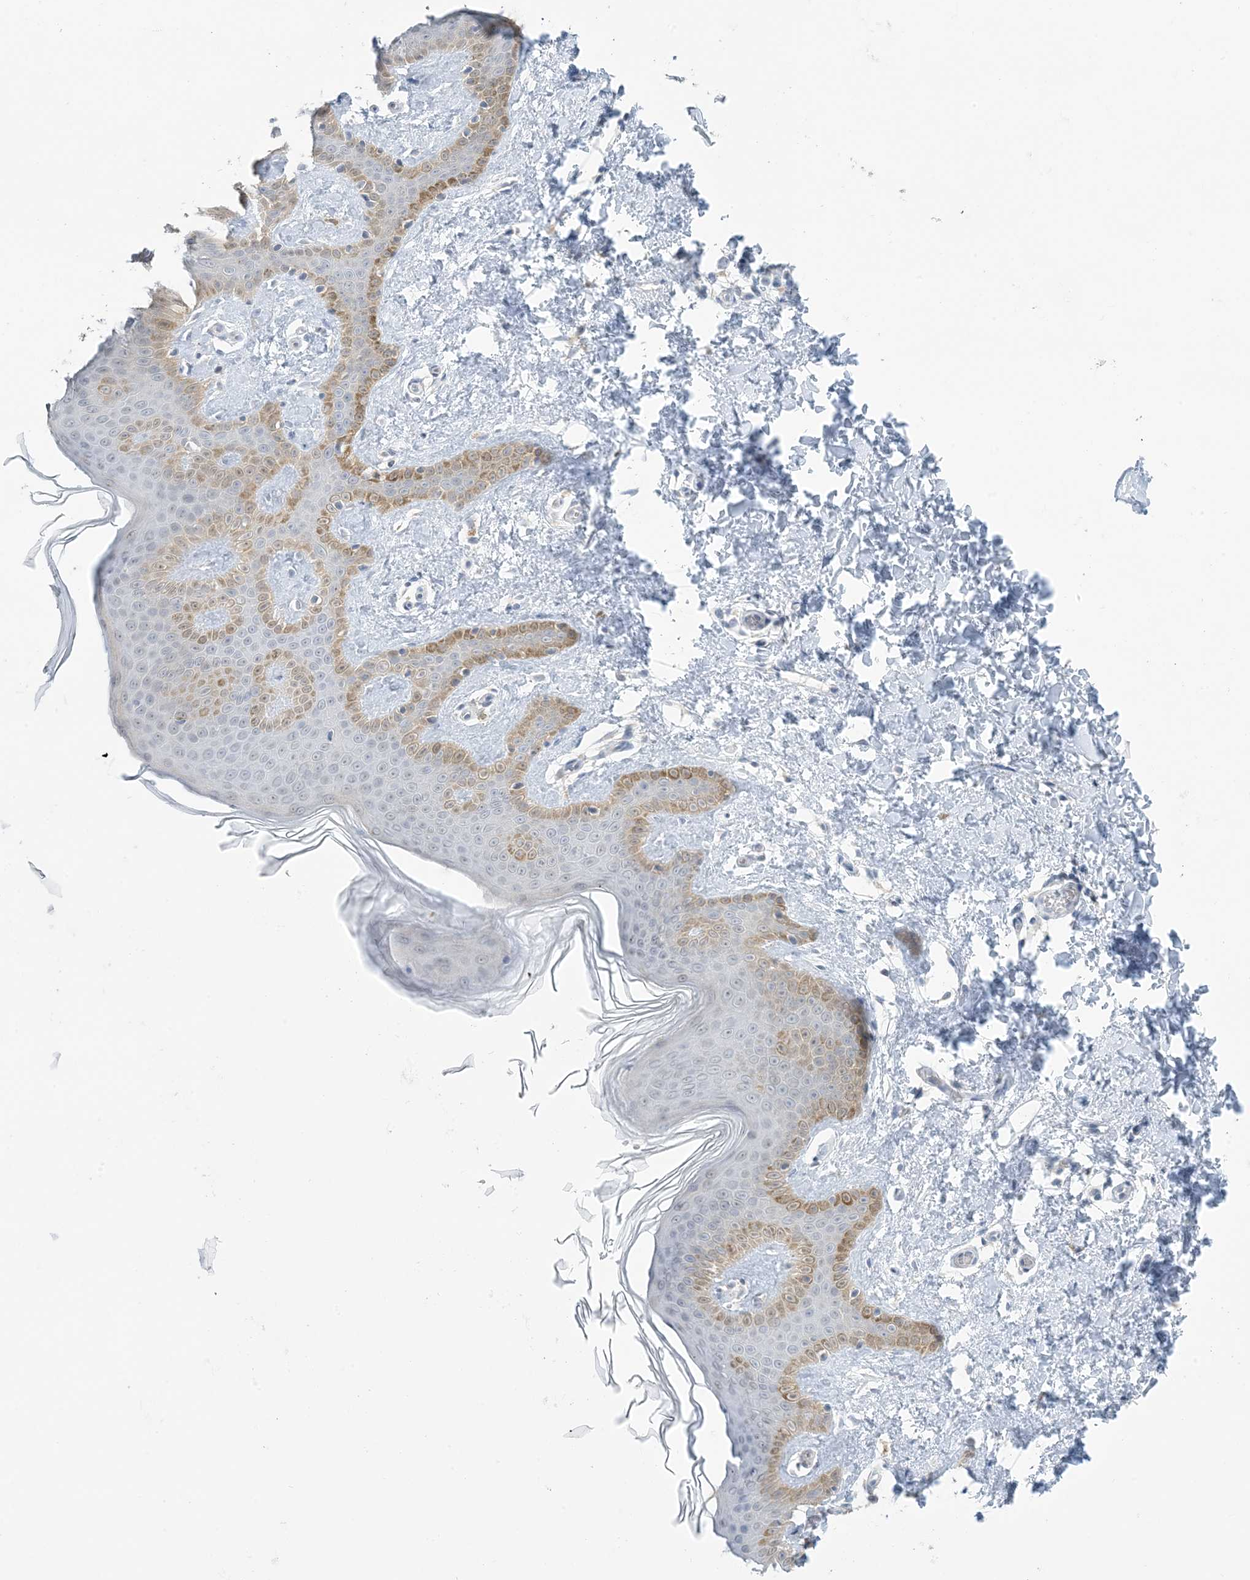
{"staining": {"intensity": "negative", "quantity": "none", "location": "none"}, "tissue": "skin", "cell_type": "Fibroblasts", "image_type": "normal", "snomed": [{"axis": "morphology", "description": "Normal tissue, NOS"}, {"axis": "topography", "description": "Skin"}], "caption": "Immunohistochemical staining of normal human skin displays no significant positivity in fibroblasts. The staining is performed using DAB brown chromogen with nuclei counter-stained in using hematoxylin.", "gene": "MRPS18A", "patient": {"sex": "male", "age": 36}}